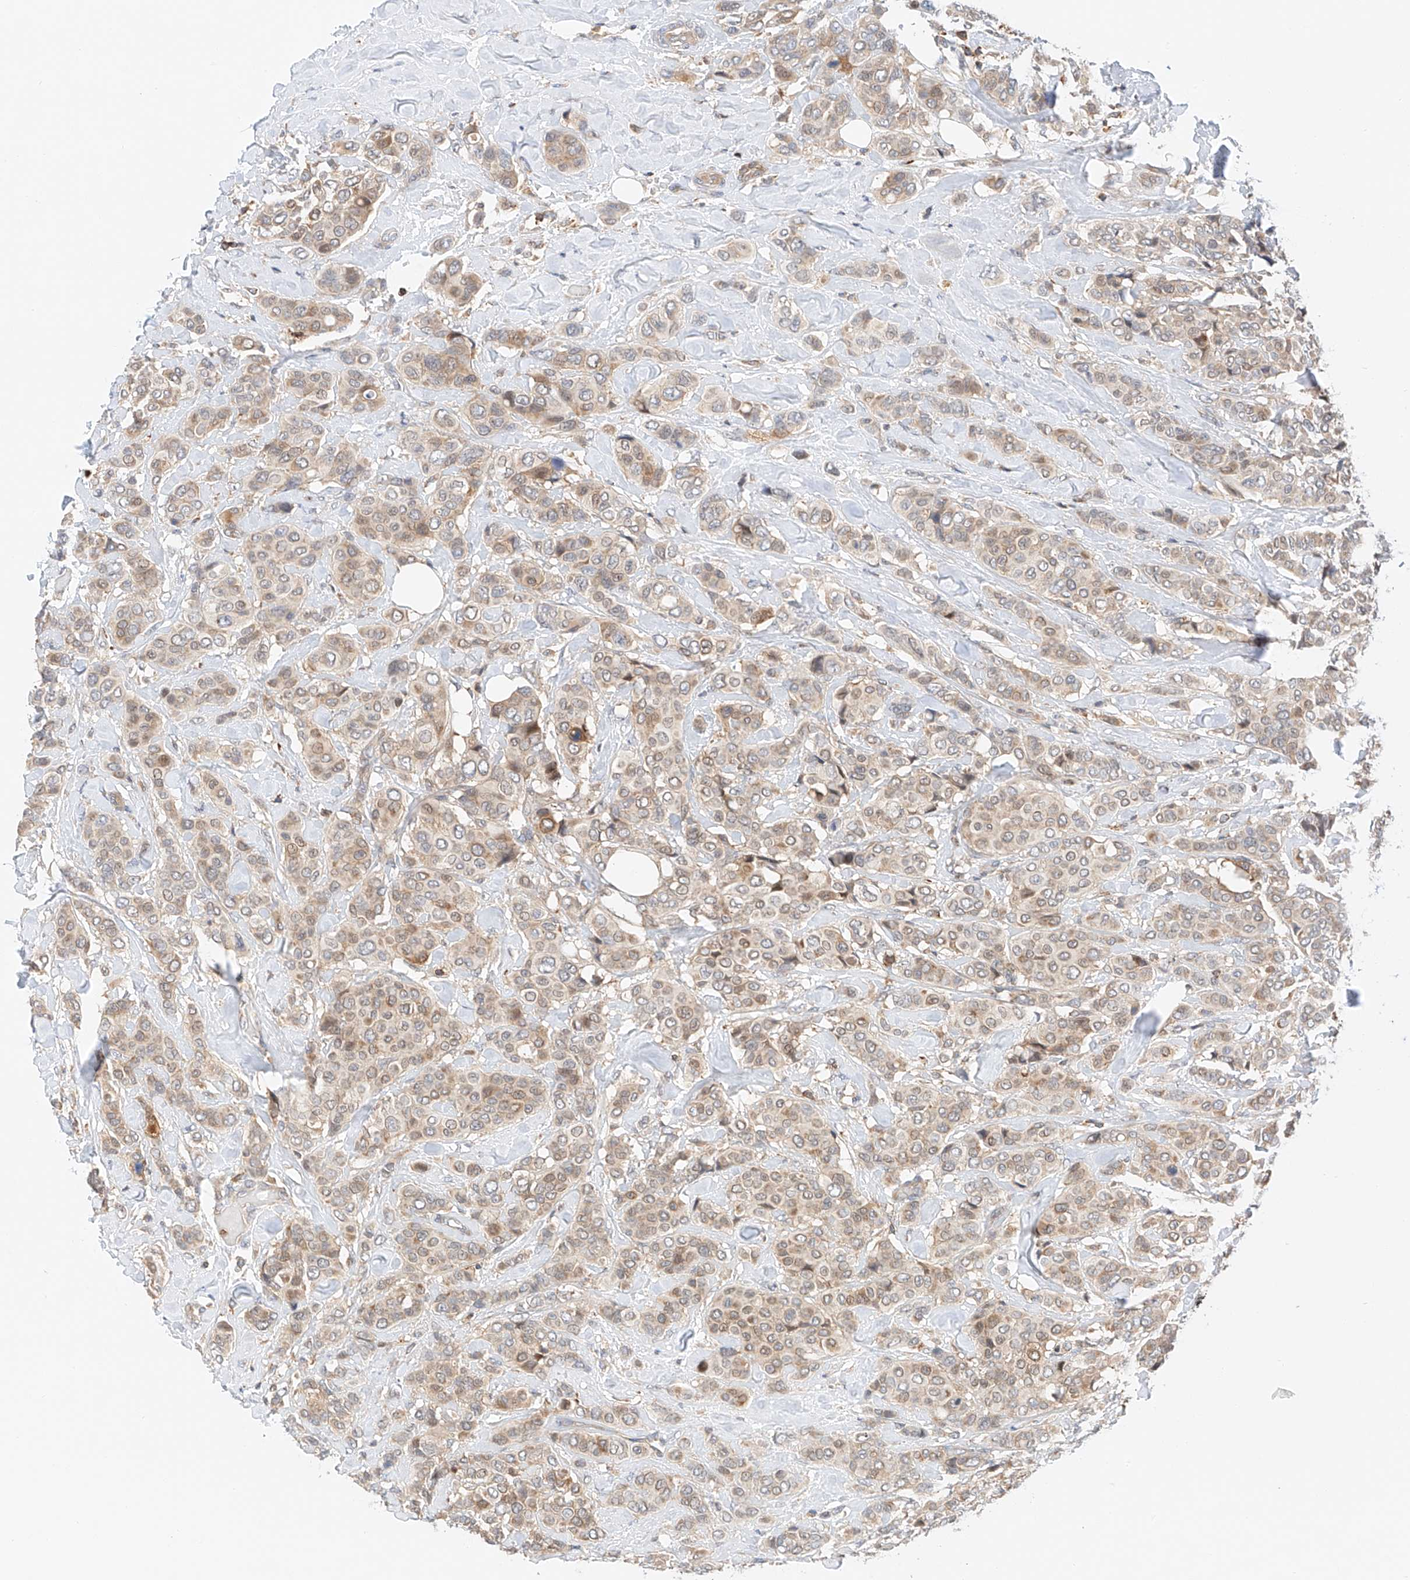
{"staining": {"intensity": "weak", "quantity": ">75%", "location": "cytoplasmic/membranous"}, "tissue": "breast cancer", "cell_type": "Tumor cells", "image_type": "cancer", "snomed": [{"axis": "morphology", "description": "Lobular carcinoma"}, {"axis": "topography", "description": "Breast"}], "caption": "High-power microscopy captured an immunohistochemistry histopathology image of lobular carcinoma (breast), revealing weak cytoplasmic/membranous positivity in about >75% of tumor cells.", "gene": "MFN2", "patient": {"sex": "female", "age": 51}}